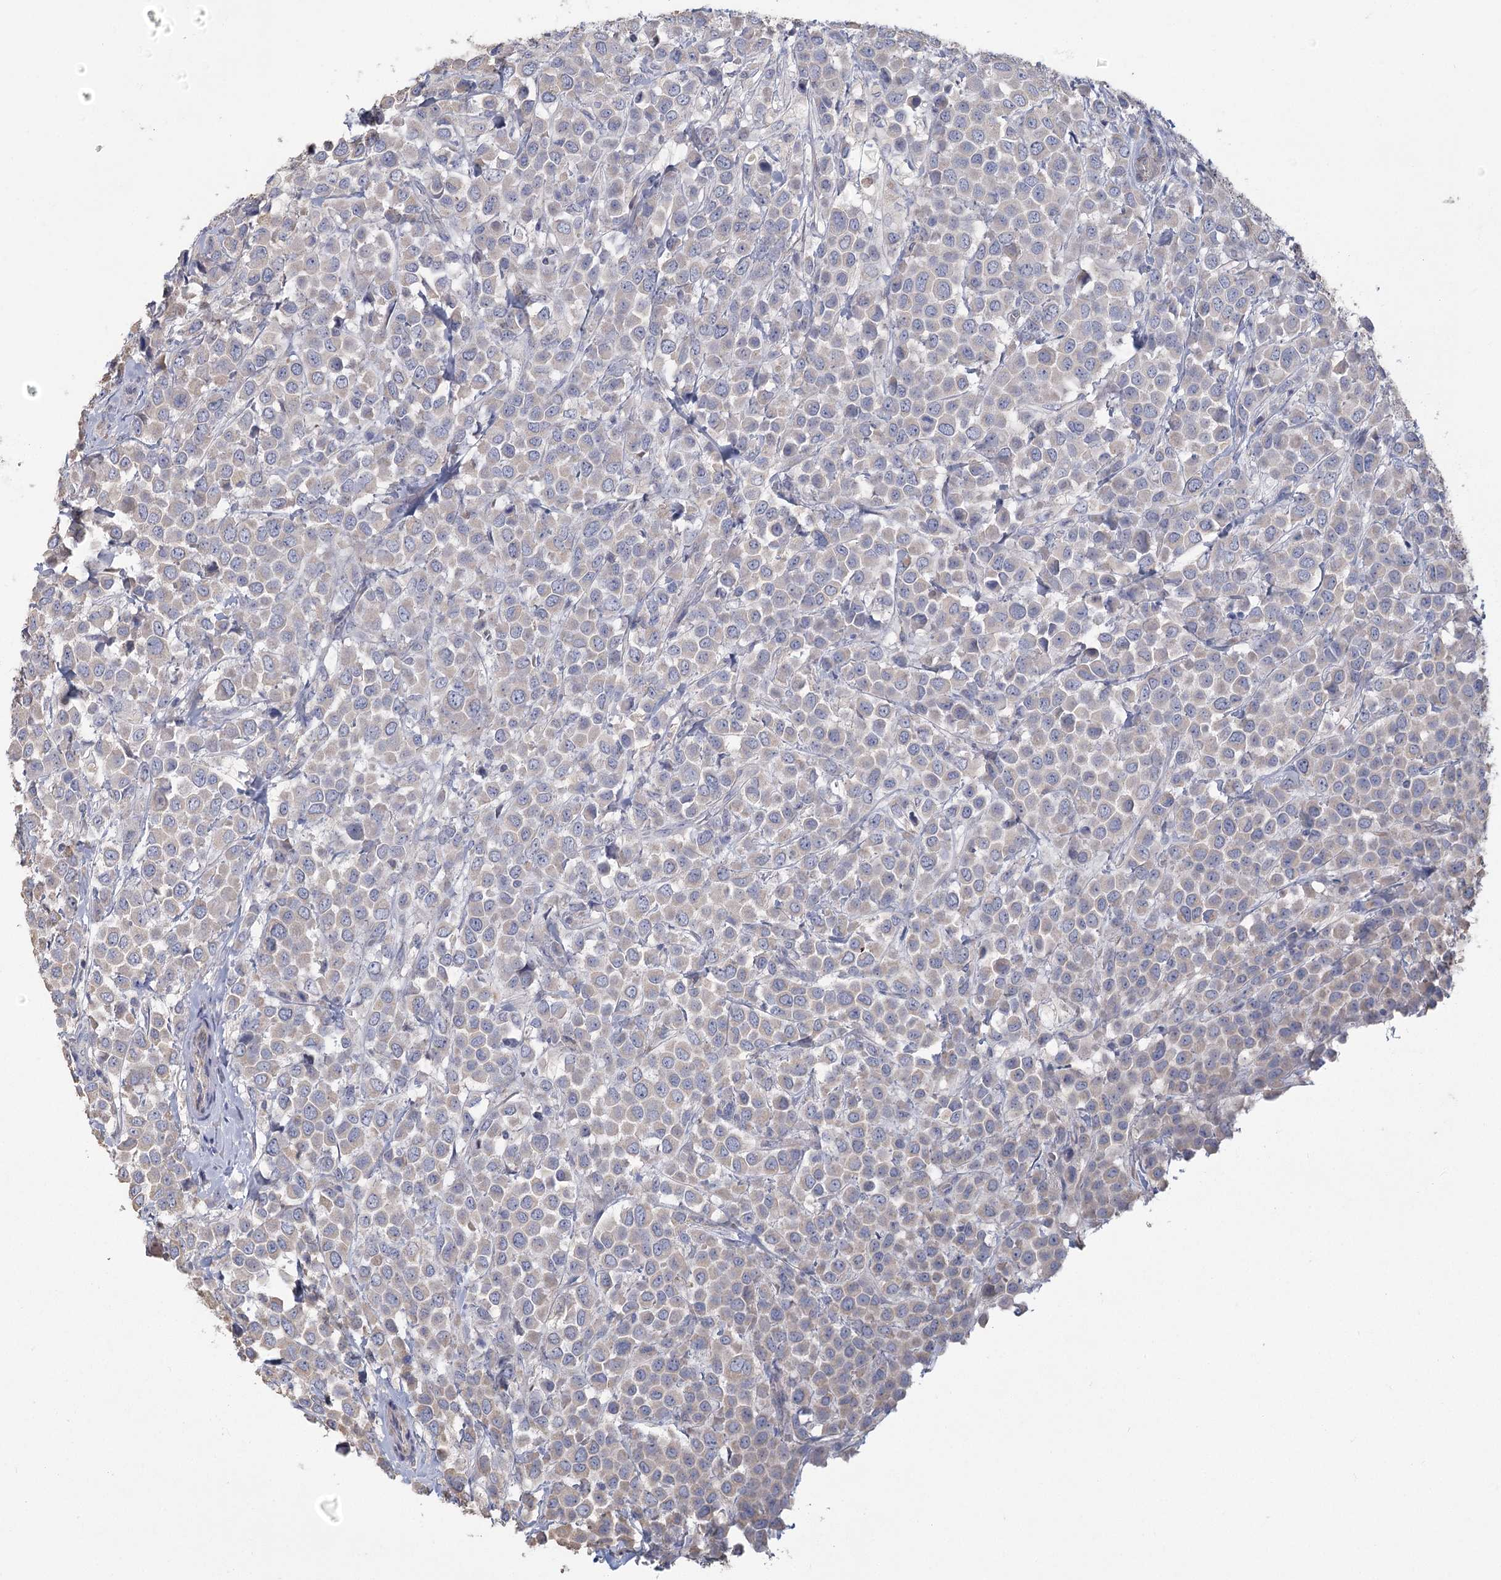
{"staining": {"intensity": "negative", "quantity": "none", "location": "none"}, "tissue": "breast cancer", "cell_type": "Tumor cells", "image_type": "cancer", "snomed": [{"axis": "morphology", "description": "Duct carcinoma"}, {"axis": "topography", "description": "Breast"}], "caption": "This is a histopathology image of immunohistochemistry staining of intraductal carcinoma (breast), which shows no staining in tumor cells. Brightfield microscopy of immunohistochemistry stained with DAB (3,3'-diaminobenzidine) (brown) and hematoxylin (blue), captured at high magnification.", "gene": "CNTLN", "patient": {"sex": "female", "age": 61}}